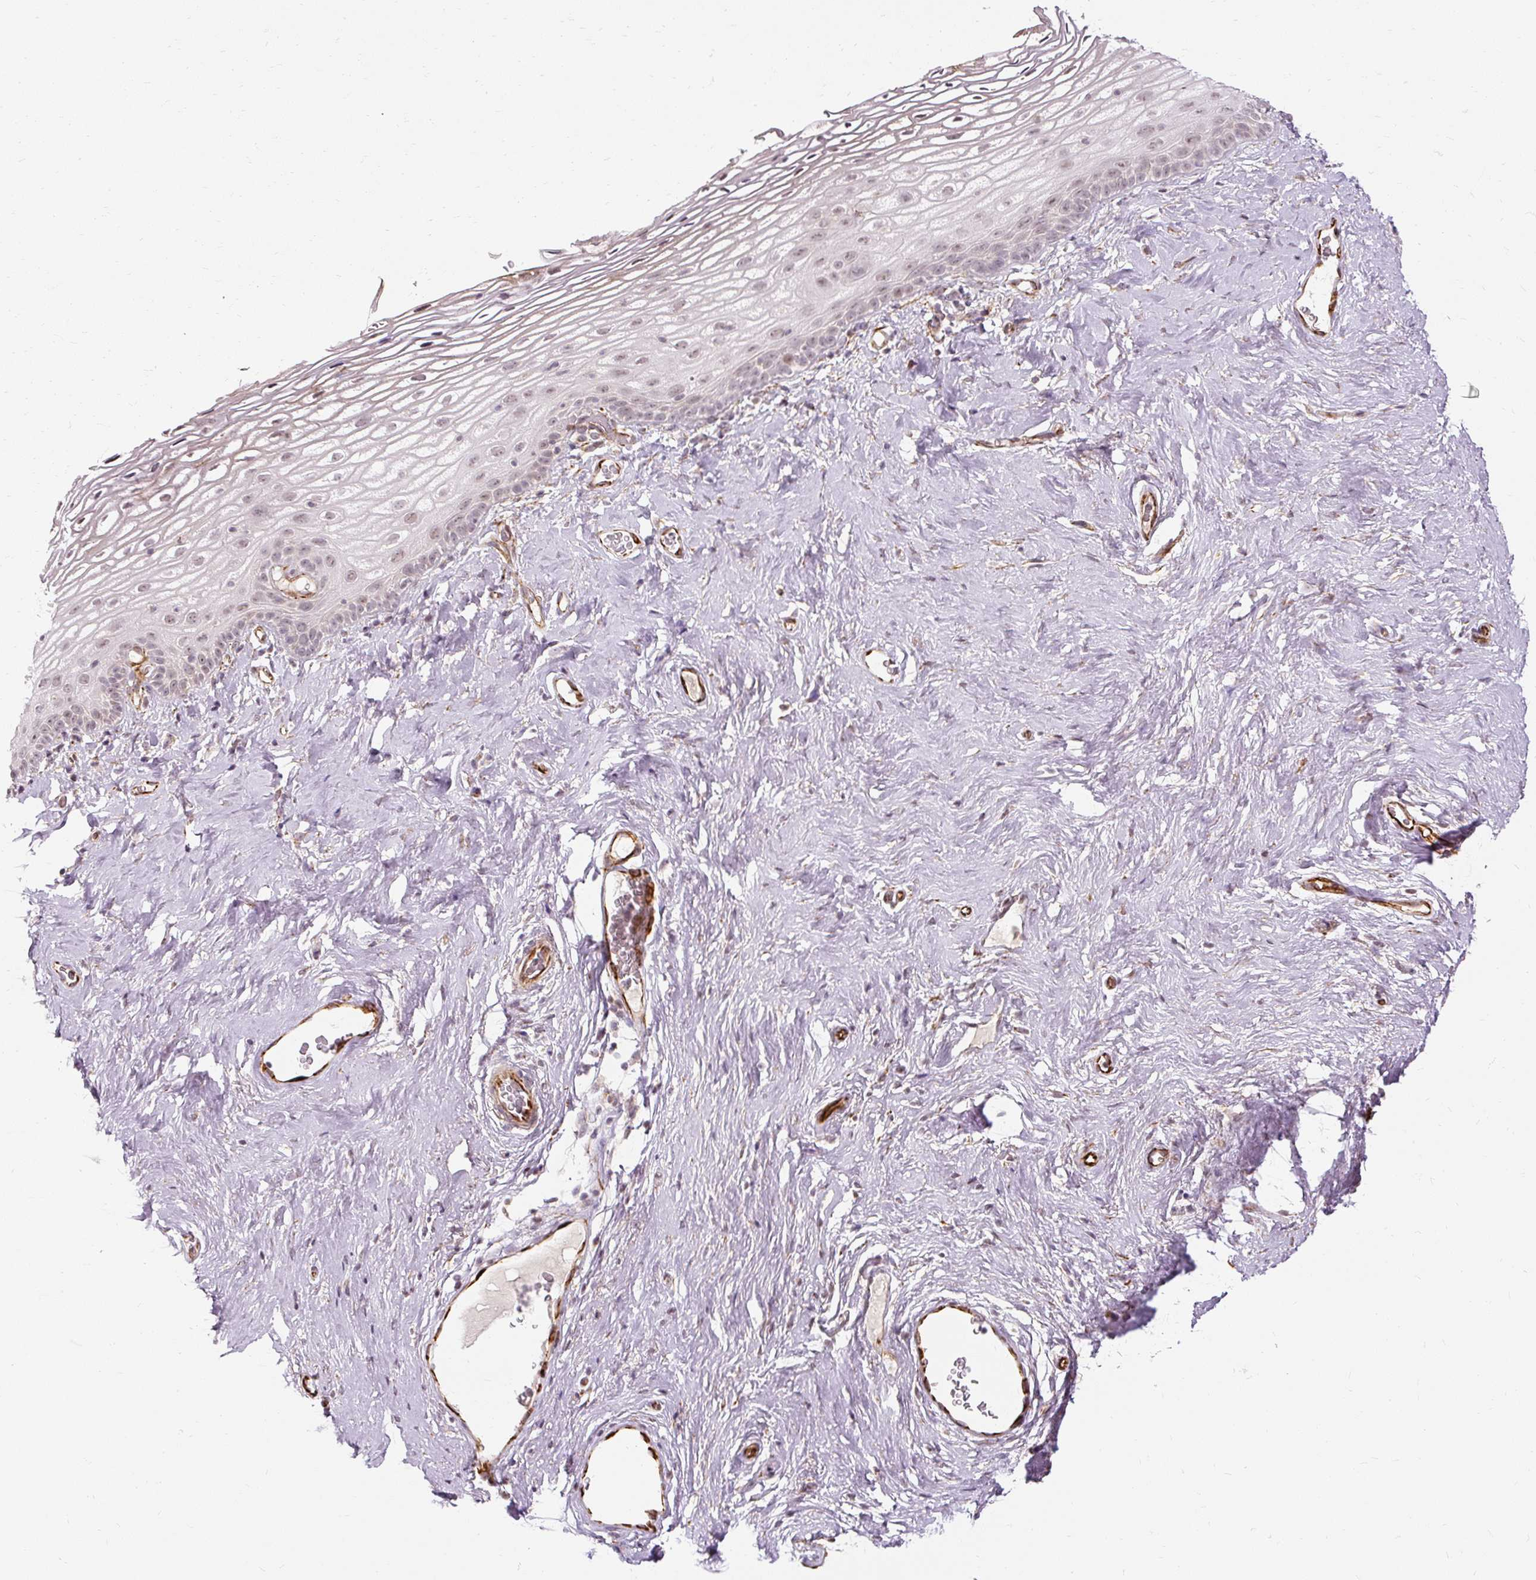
{"staining": {"intensity": "weak", "quantity": "25%-75%", "location": "nuclear"}, "tissue": "vagina", "cell_type": "Squamous epithelial cells", "image_type": "normal", "snomed": [{"axis": "morphology", "description": "Normal tissue, NOS"}, {"axis": "morphology", "description": "Adenocarcinoma, NOS"}, {"axis": "topography", "description": "Rectum"}, {"axis": "topography", "description": "Vagina"}, {"axis": "topography", "description": "Peripheral nerve tissue"}], "caption": "Immunohistochemical staining of normal human vagina displays weak nuclear protein expression in approximately 25%-75% of squamous epithelial cells.", "gene": "MMACHC", "patient": {"sex": "female", "age": 71}}